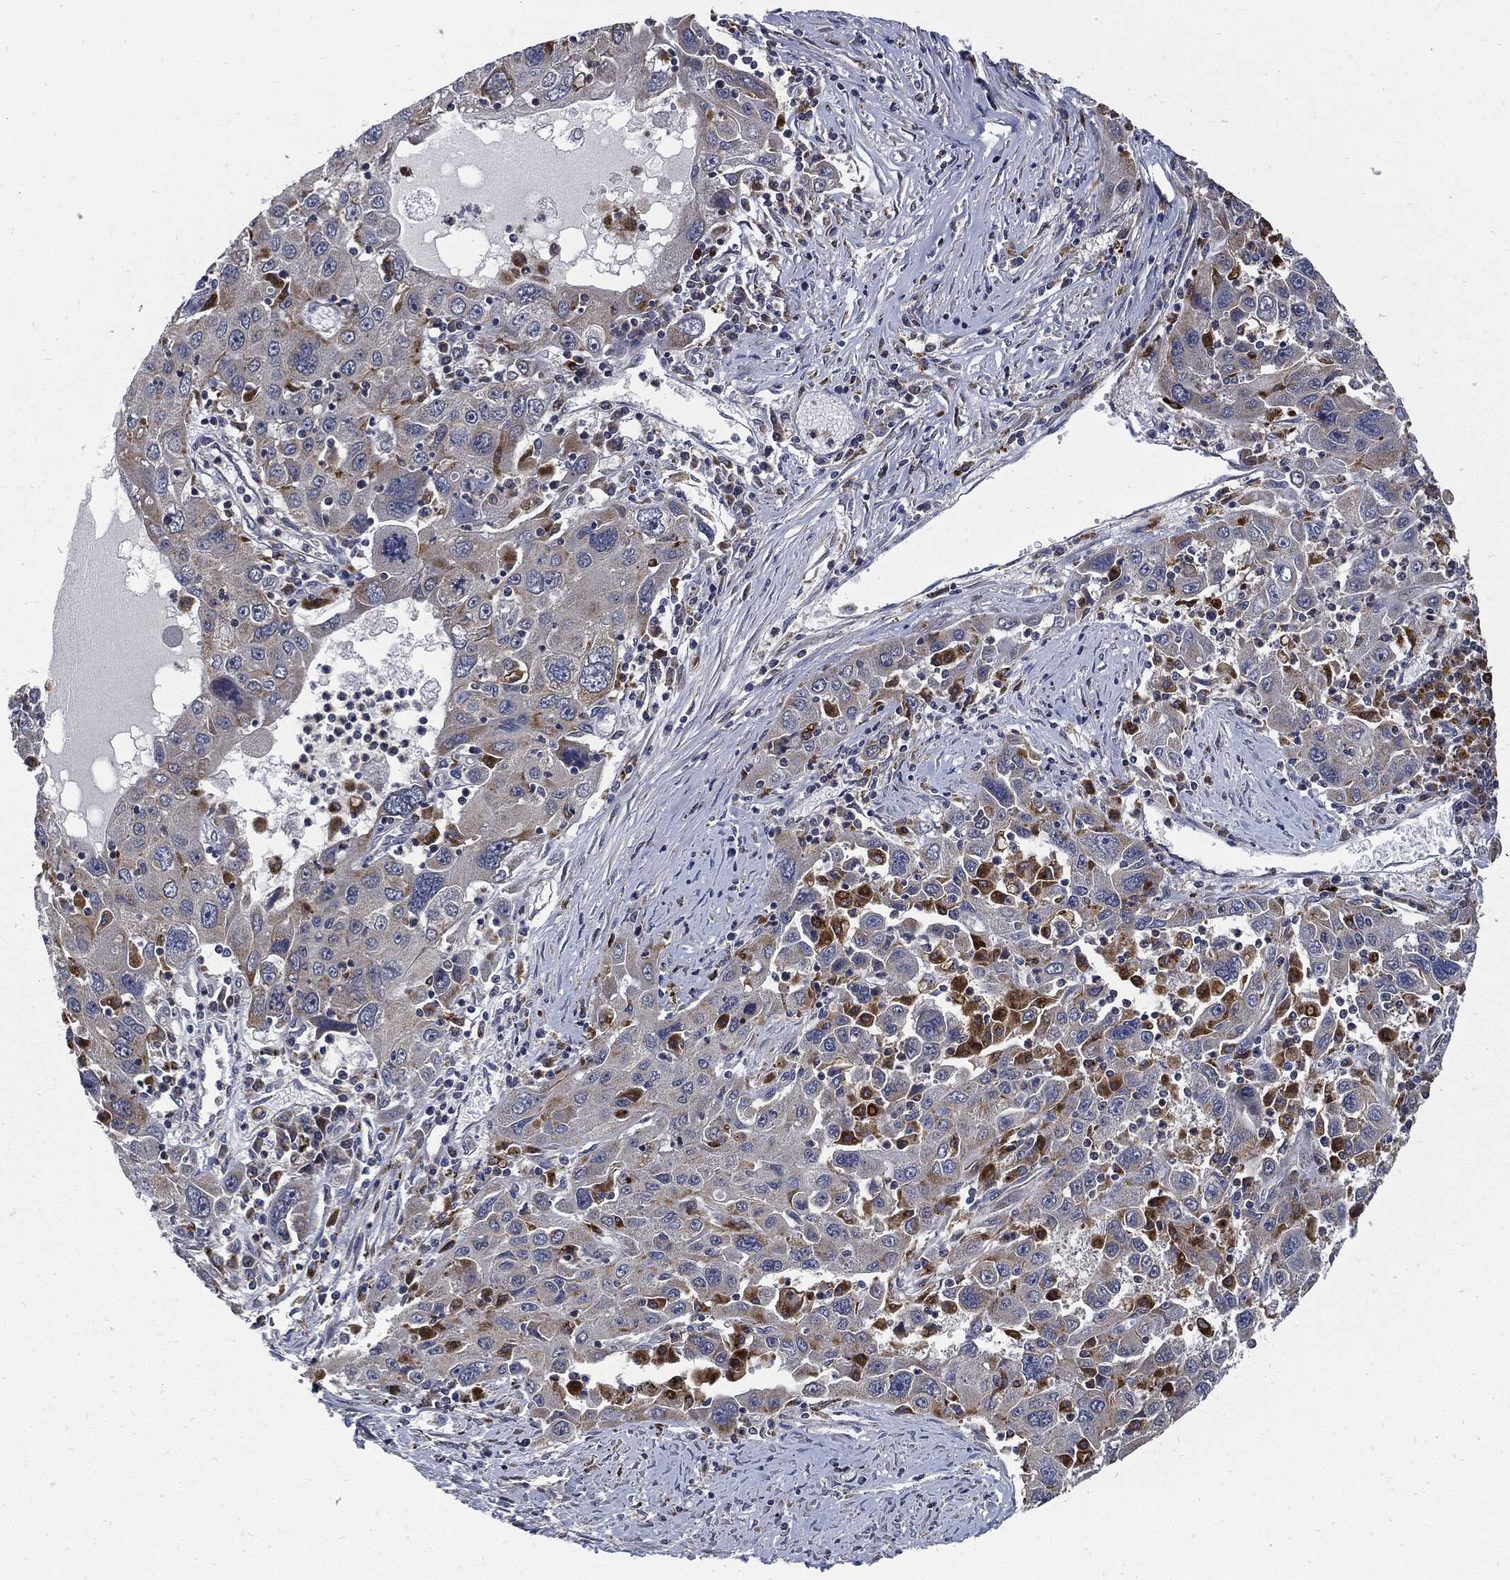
{"staining": {"intensity": "weak", "quantity": "<25%", "location": "cytoplasmic/membranous"}, "tissue": "stomach cancer", "cell_type": "Tumor cells", "image_type": "cancer", "snomed": [{"axis": "morphology", "description": "Adenocarcinoma, NOS"}, {"axis": "topography", "description": "Stomach"}], "caption": "Stomach cancer (adenocarcinoma) stained for a protein using immunohistochemistry displays no staining tumor cells.", "gene": "SLC31A2", "patient": {"sex": "male", "age": 56}}